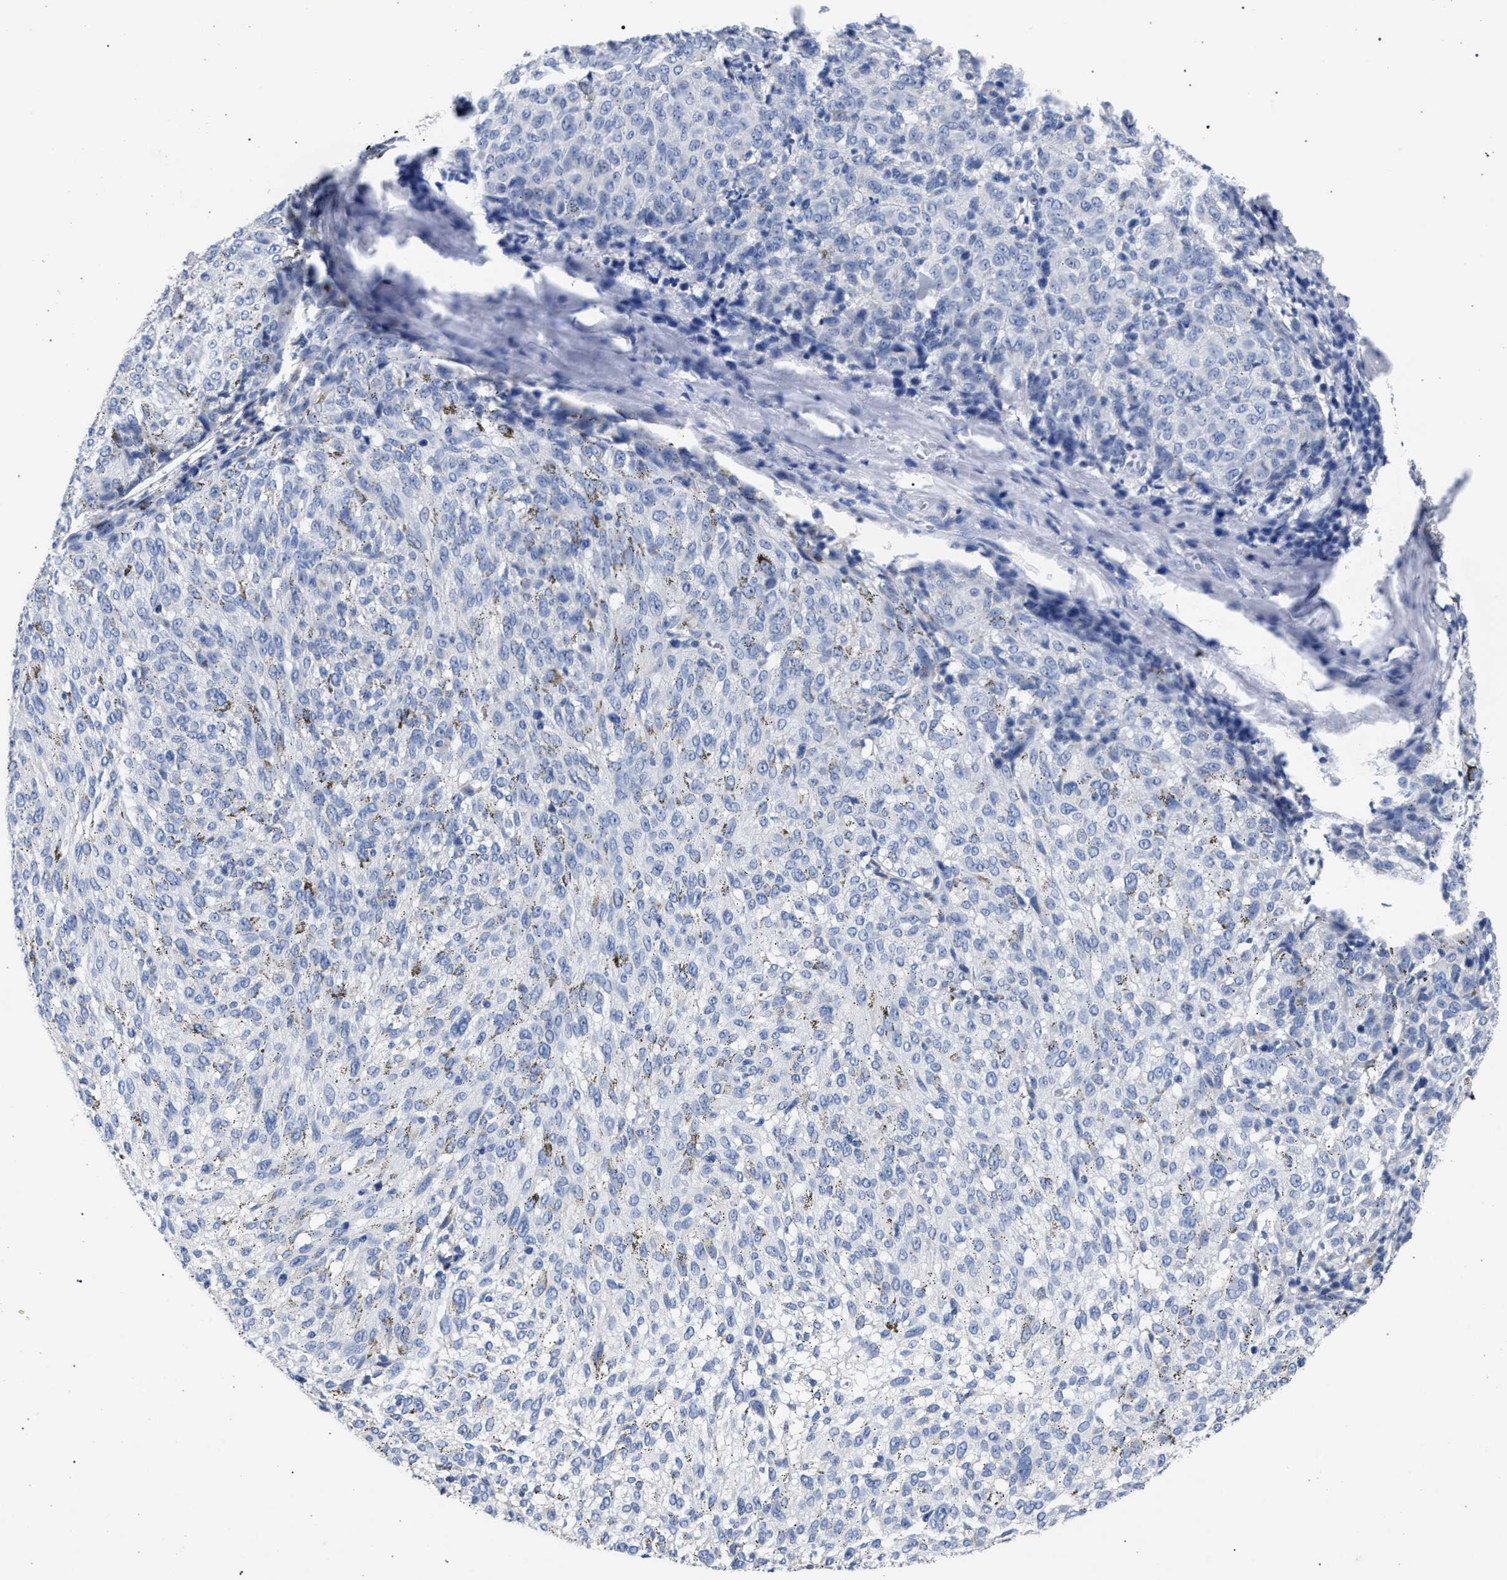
{"staining": {"intensity": "negative", "quantity": "none", "location": "none"}, "tissue": "melanoma", "cell_type": "Tumor cells", "image_type": "cancer", "snomed": [{"axis": "morphology", "description": "Malignant melanoma, NOS"}, {"axis": "topography", "description": "Skin"}], "caption": "Human melanoma stained for a protein using immunohistochemistry exhibits no positivity in tumor cells.", "gene": "AKAP4", "patient": {"sex": "female", "age": 72}}